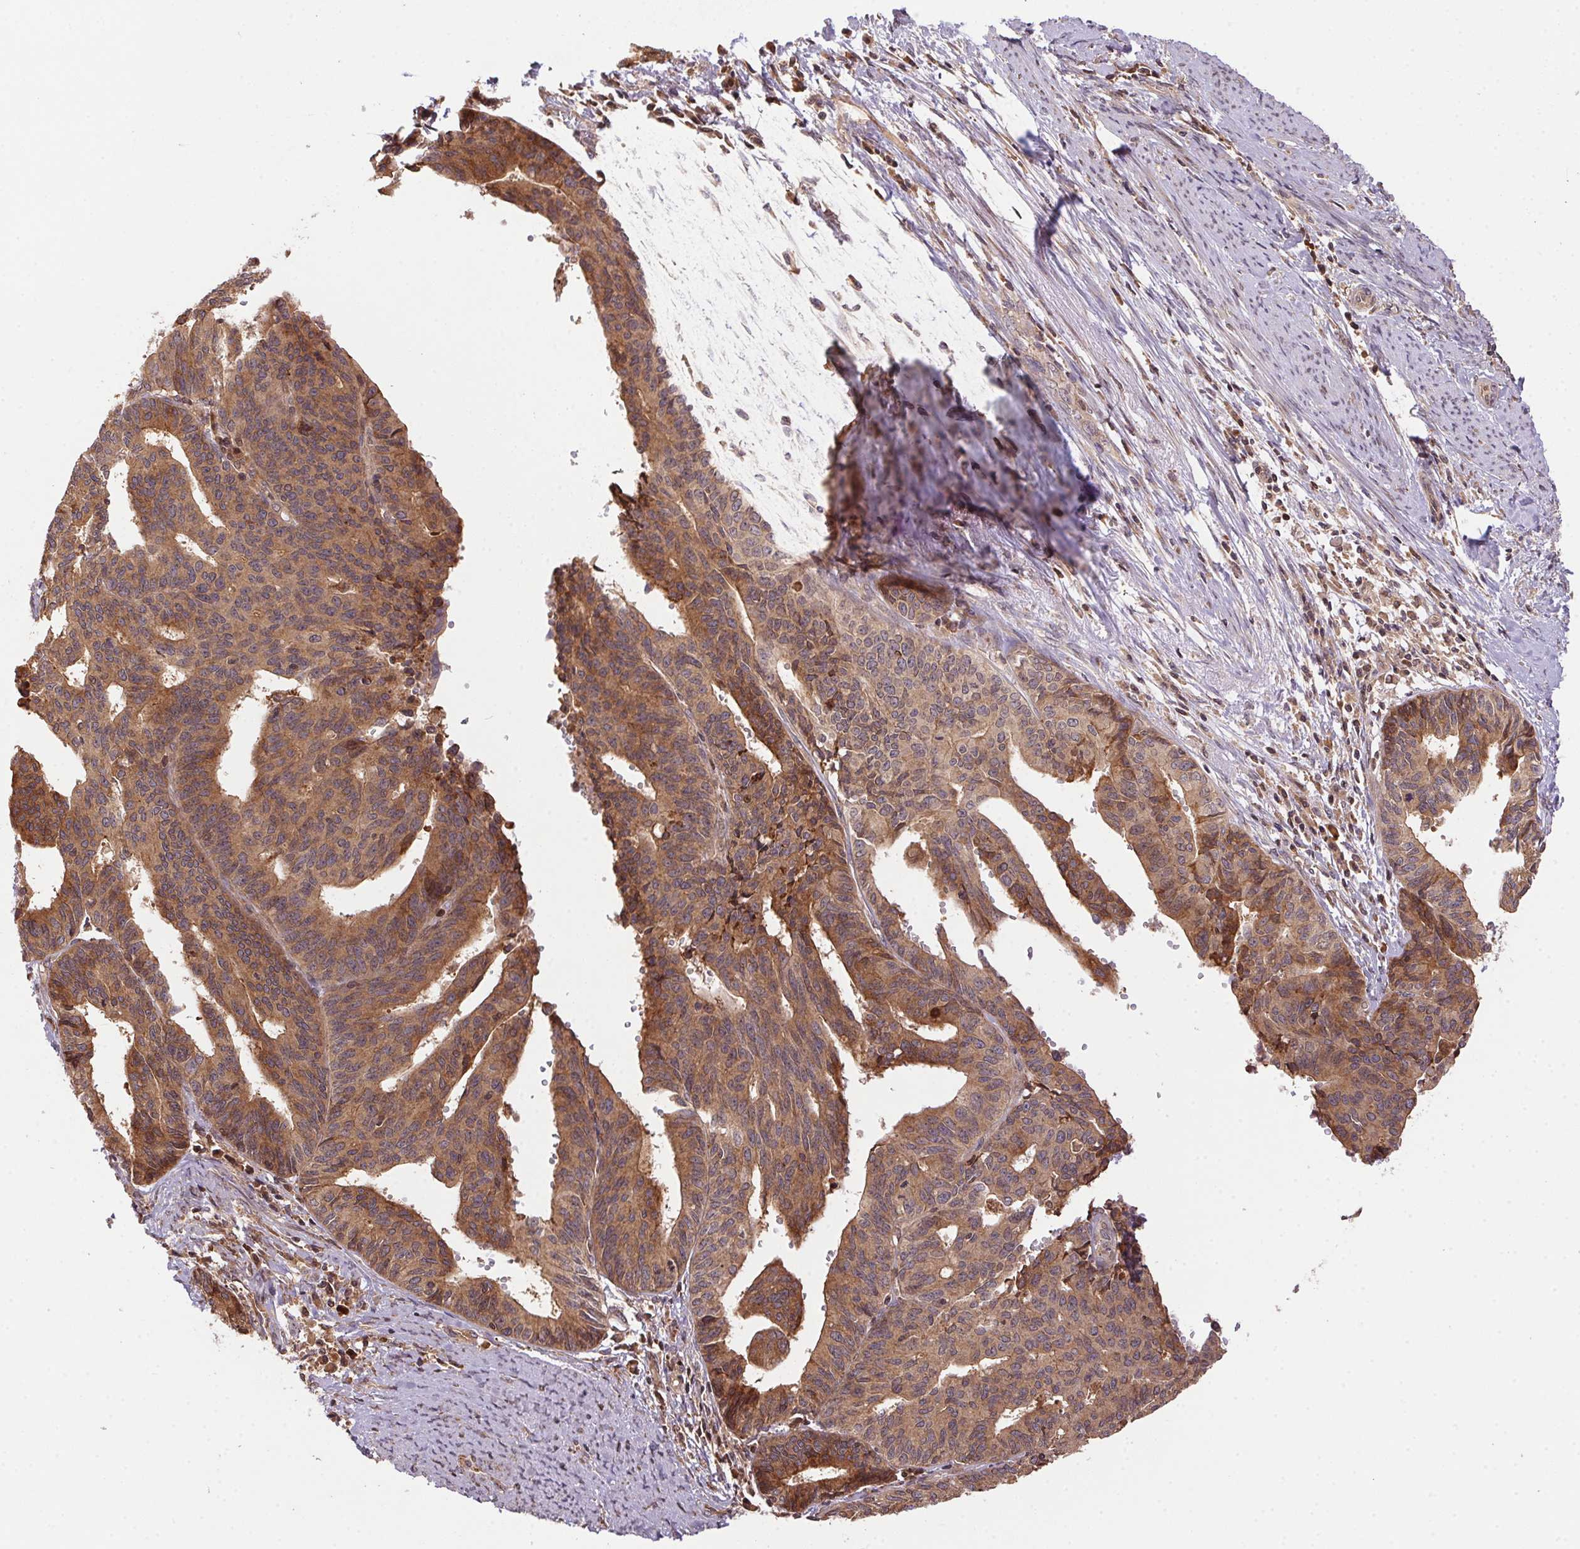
{"staining": {"intensity": "moderate", "quantity": ">75%", "location": "cytoplasmic/membranous"}, "tissue": "endometrial cancer", "cell_type": "Tumor cells", "image_type": "cancer", "snomed": [{"axis": "morphology", "description": "Adenocarcinoma, NOS"}, {"axis": "topography", "description": "Endometrium"}], "caption": "High-magnification brightfield microscopy of endometrial cancer (adenocarcinoma) stained with DAB (brown) and counterstained with hematoxylin (blue). tumor cells exhibit moderate cytoplasmic/membranous staining is present in approximately>75% of cells. Using DAB (brown) and hematoxylin (blue) stains, captured at high magnification using brightfield microscopy.", "gene": "MEX3D", "patient": {"sex": "female", "age": 65}}